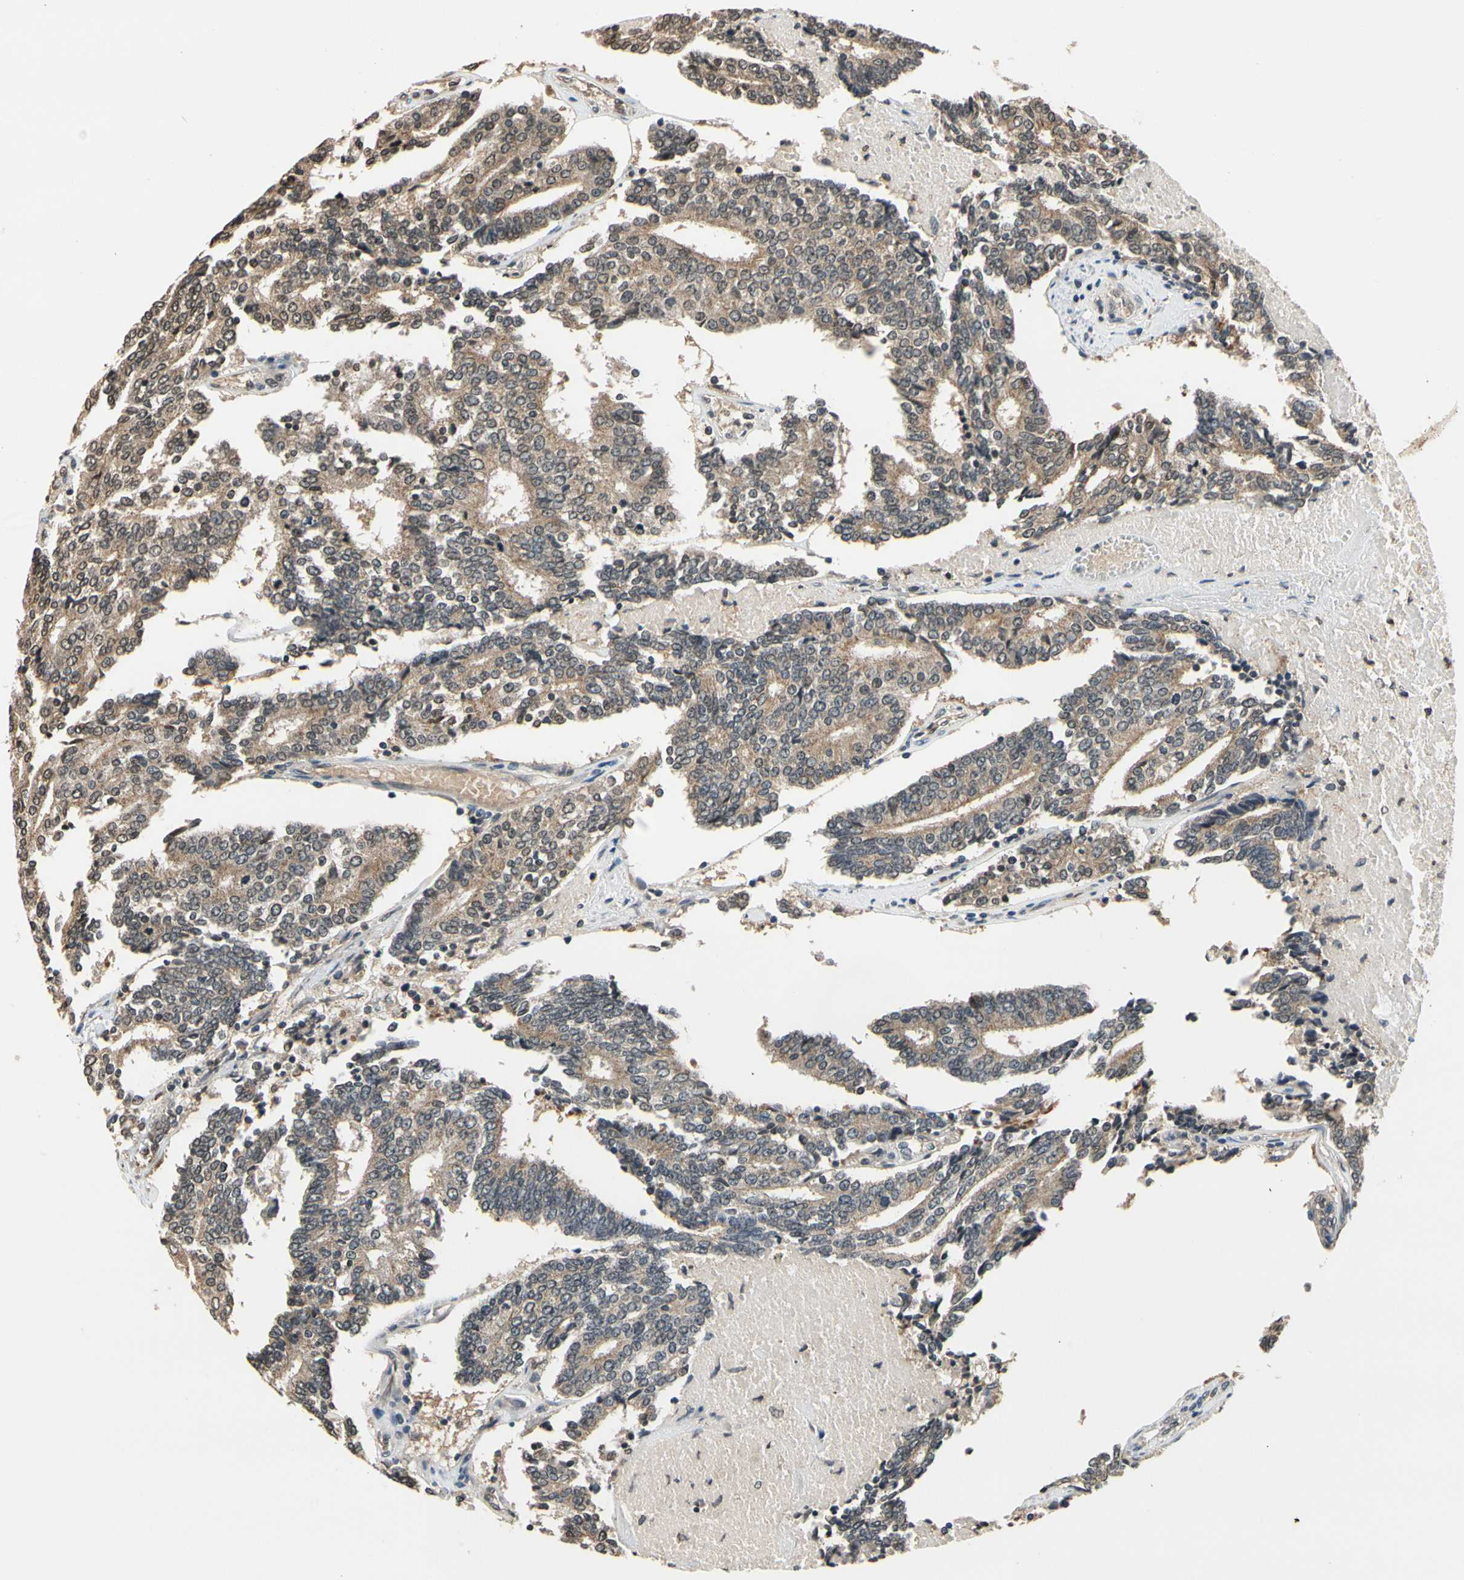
{"staining": {"intensity": "moderate", "quantity": ">75%", "location": "cytoplasmic/membranous"}, "tissue": "prostate cancer", "cell_type": "Tumor cells", "image_type": "cancer", "snomed": [{"axis": "morphology", "description": "Adenocarcinoma, High grade"}, {"axis": "topography", "description": "Prostate"}], "caption": "Brown immunohistochemical staining in prostate high-grade adenocarcinoma shows moderate cytoplasmic/membranous expression in about >75% of tumor cells.", "gene": "GCLC", "patient": {"sex": "male", "age": 55}}